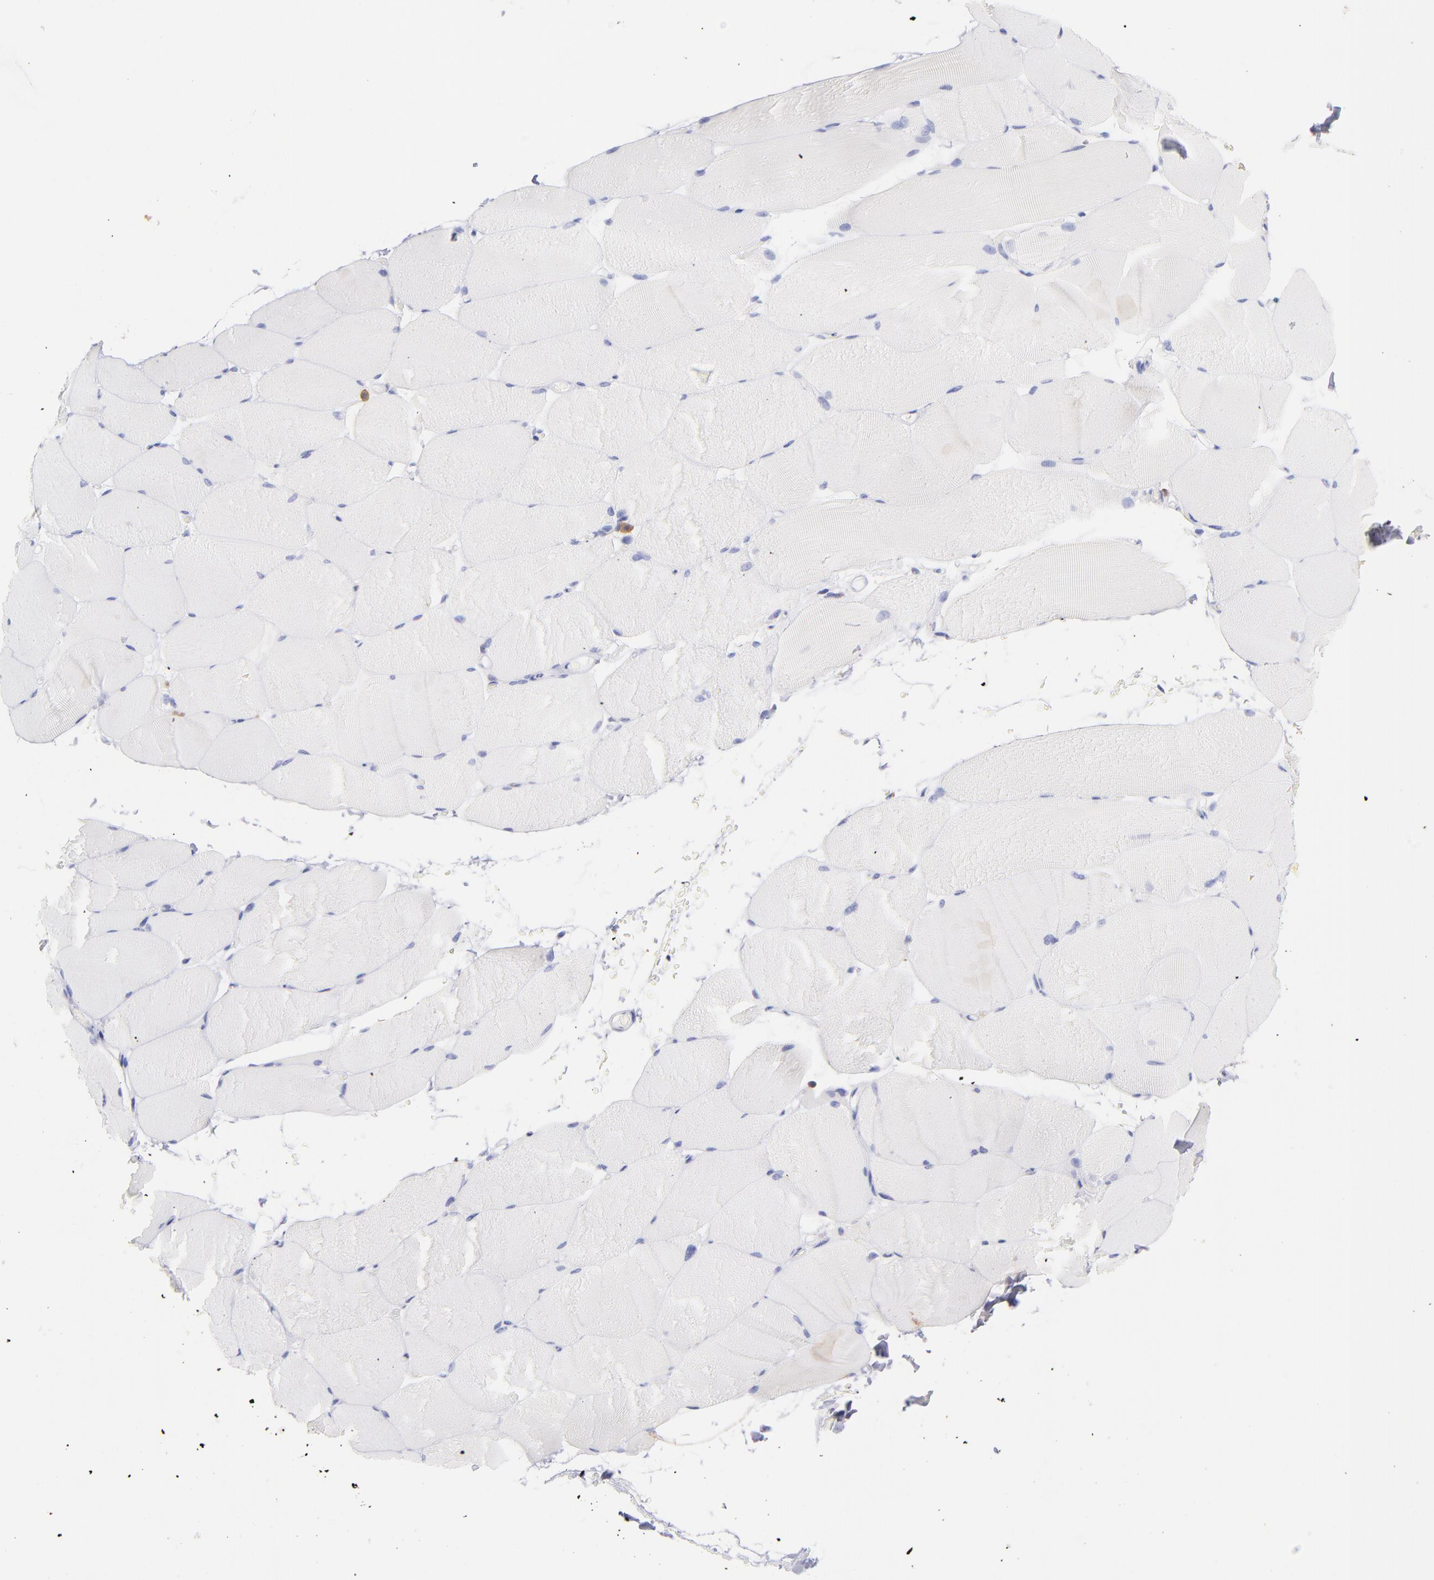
{"staining": {"intensity": "negative", "quantity": "none", "location": "none"}, "tissue": "skeletal muscle", "cell_type": "Myocytes", "image_type": "normal", "snomed": [{"axis": "morphology", "description": "Normal tissue, NOS"}, {"axis": "topography", "description": "Skeletal muscle"}, {"axis": "topography", "description": "Parathyroid gland"}], "caption": "The immunohistochemistry (IHC) image has no significant staining in myocytes of skeletal muscle.", "gene": "PRKCA", "patient": {"sex": "female", "age": 37}}